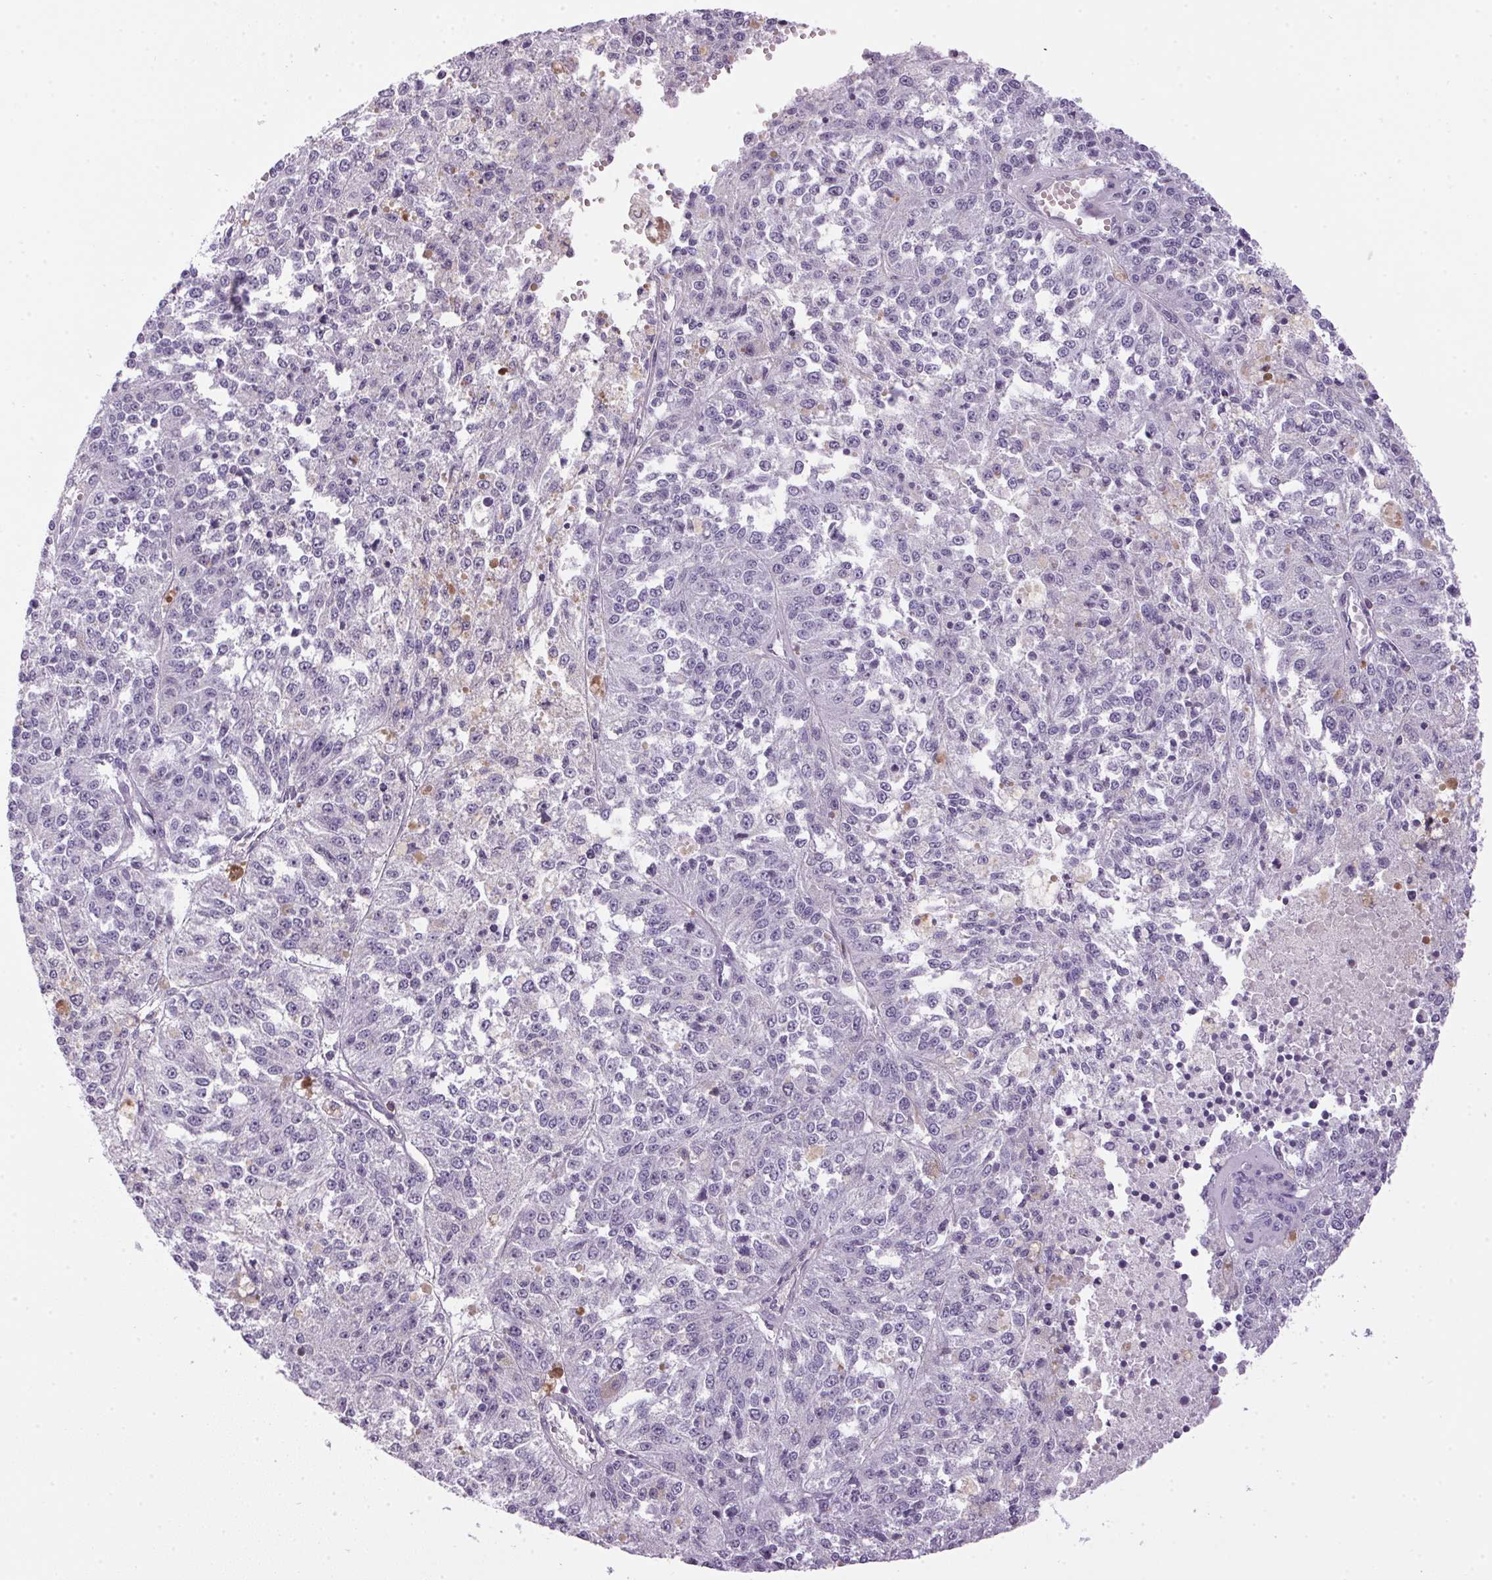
{"staining": {"intensity": "negative", "quantity": "none", "location": "none"}, "tissue": "melanoma", "cell_type": "Tumor cells", "image_type": "cancer", "snomed": [{"axis": "morphology", "description": "Malignant melanoma, Metastatic site"}, {"axis": "topography", "description": "Lymph node"}], "caption": "Melanoma was stained to show a protein in brown. There is no significant staining in tumor cells. The staining was performed using DAB to visualize the protein expression in brown, while the nuclei were stained in blue with hematoxylin (Magnification: 20x).", "gene": "S100A2", "patient": {"sex": "female", "age": 64}}